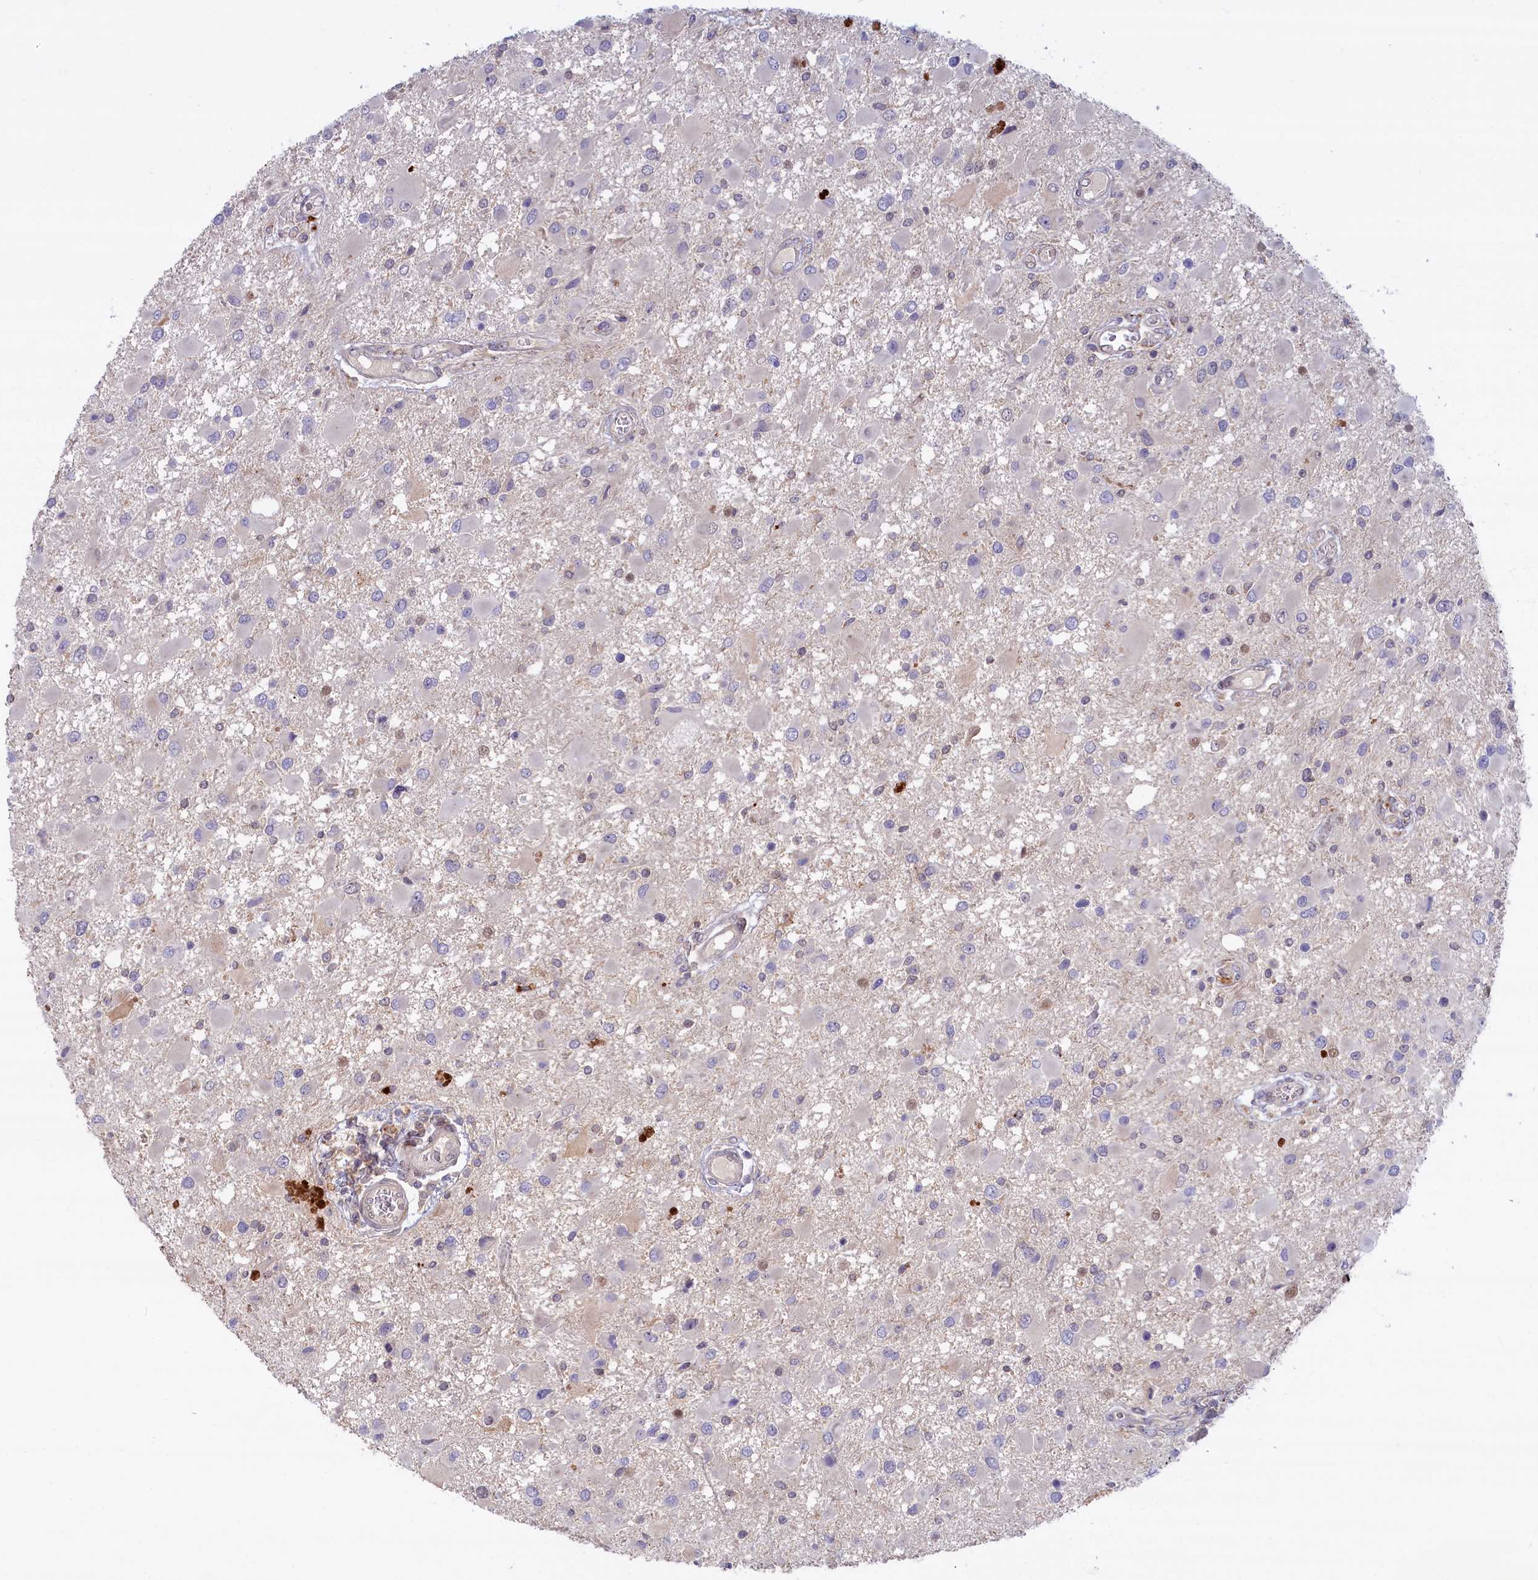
{"staining": {"intensity": "weak", "quantity": "<25%", "location": "nuclear"}, "tissue": "glioma", "cell_type": "Tumor cells", "image_type": "cancer", "snomed": [{"axis": "morphology", "description": "Glioma, malignant, High grade"}, {"axis": "topography", "description": "Brain"}], "caption": "Image shows no significant protein expression in tumor cells of malignant glioma (high-grade). Brightfield microscopy of immunohistochemistry (IHC) stained with DAB (3,3'-diaminobenzidine) (brown) and hematoxylin (blue), captured at high magnification.", "gene": "FCSK", "patient": {"sex": "male", "age": 53}}